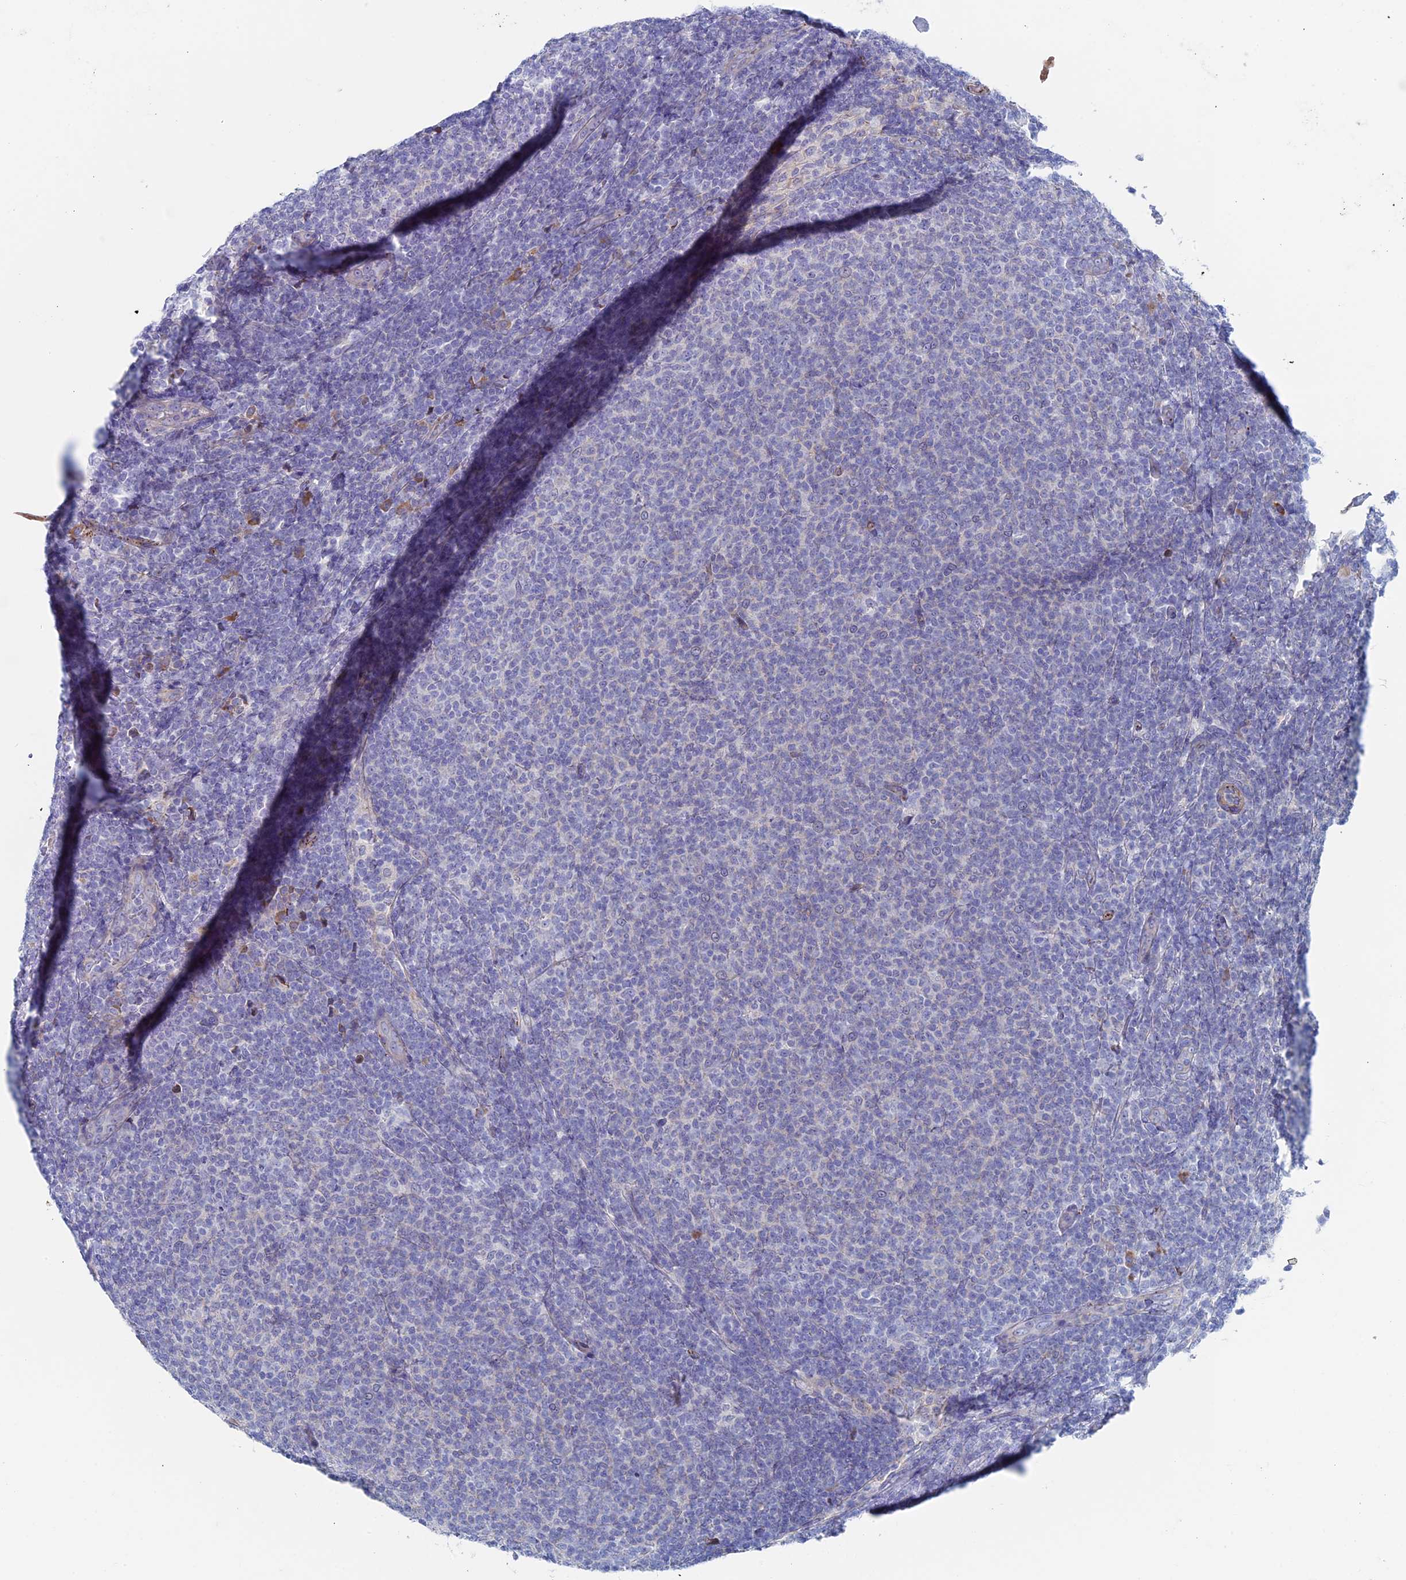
{"staining": {"intensity": "negative", "quantity": "none", "location": "none"}, "tissue": "lymphoma", "cell_type": "Tumor cells", "image_type": "cancer", "snomed": [{"axis": "morphology", "description": "Malignant lymphoma, non-Hodgkin's type, Low grade"}, {"axis": "topography", "description": "Lymph node"}], "caption": "Human lymphoma stained for a protein using immunohistochemistry (IHC) reveals no expression in tumor cells.", "gene": "MAGEB6", "patient": {"sex": "male", "age": 66}}